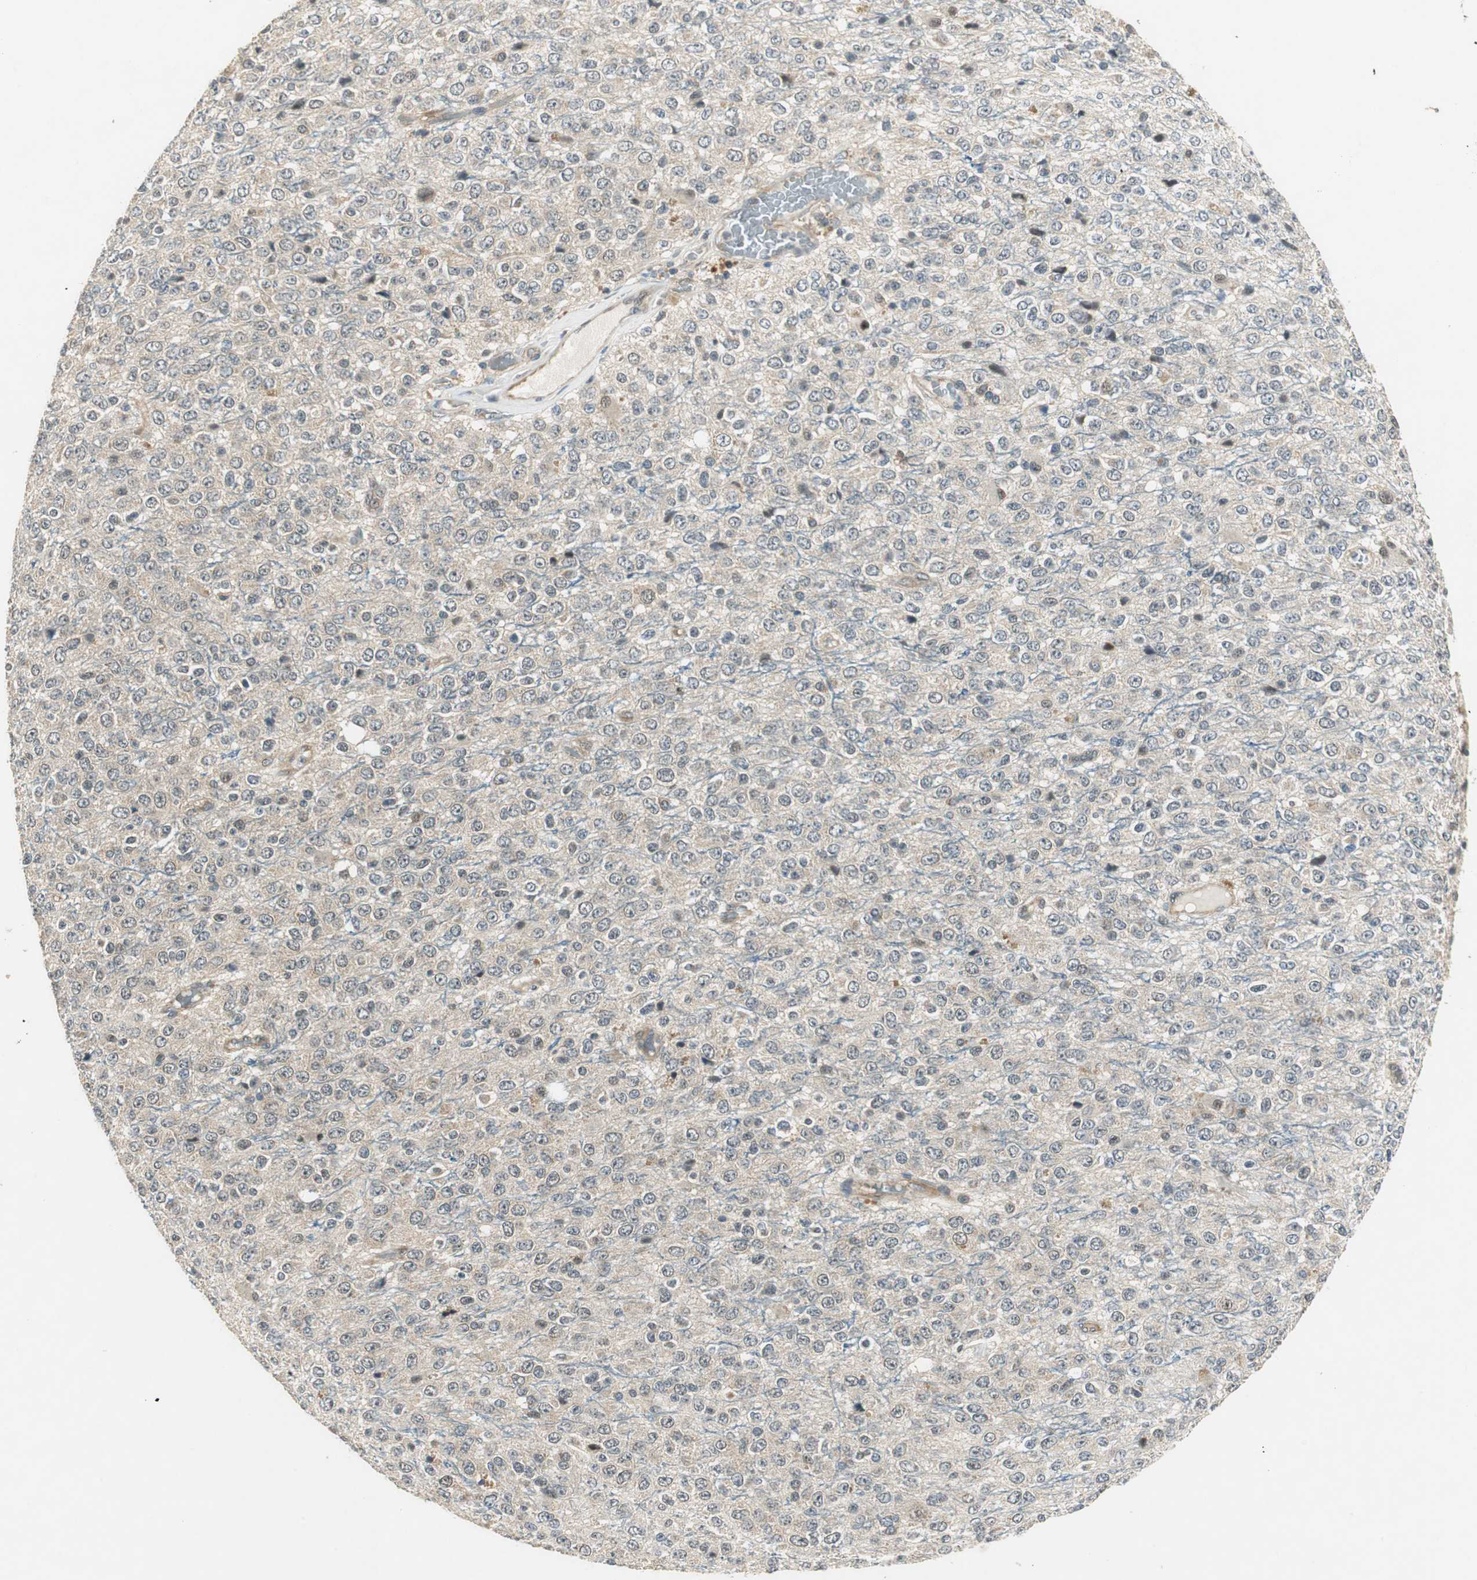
{"staining": {"intensity": "weak", "quantity": ">75%", "location": "cytoplasmic/membranous,nuclear"}, "tissue": "glioma", "cell_type": "Tumor cells", "image_type": "cancer", "snomed": [{"axis": "morphology", "description": "Glioma, malignant, High grade"}, {"axis": "topography", "description": "pancreas cauda"}], "caption": "Immunohistochemical staining of glioma displays low levels of weak cytoplasmic/membranous and nuclear protein positivity in about >75% of tumor cells.", "gene": "PSMB4", "patient": {"sex": "male", "age": 60}}